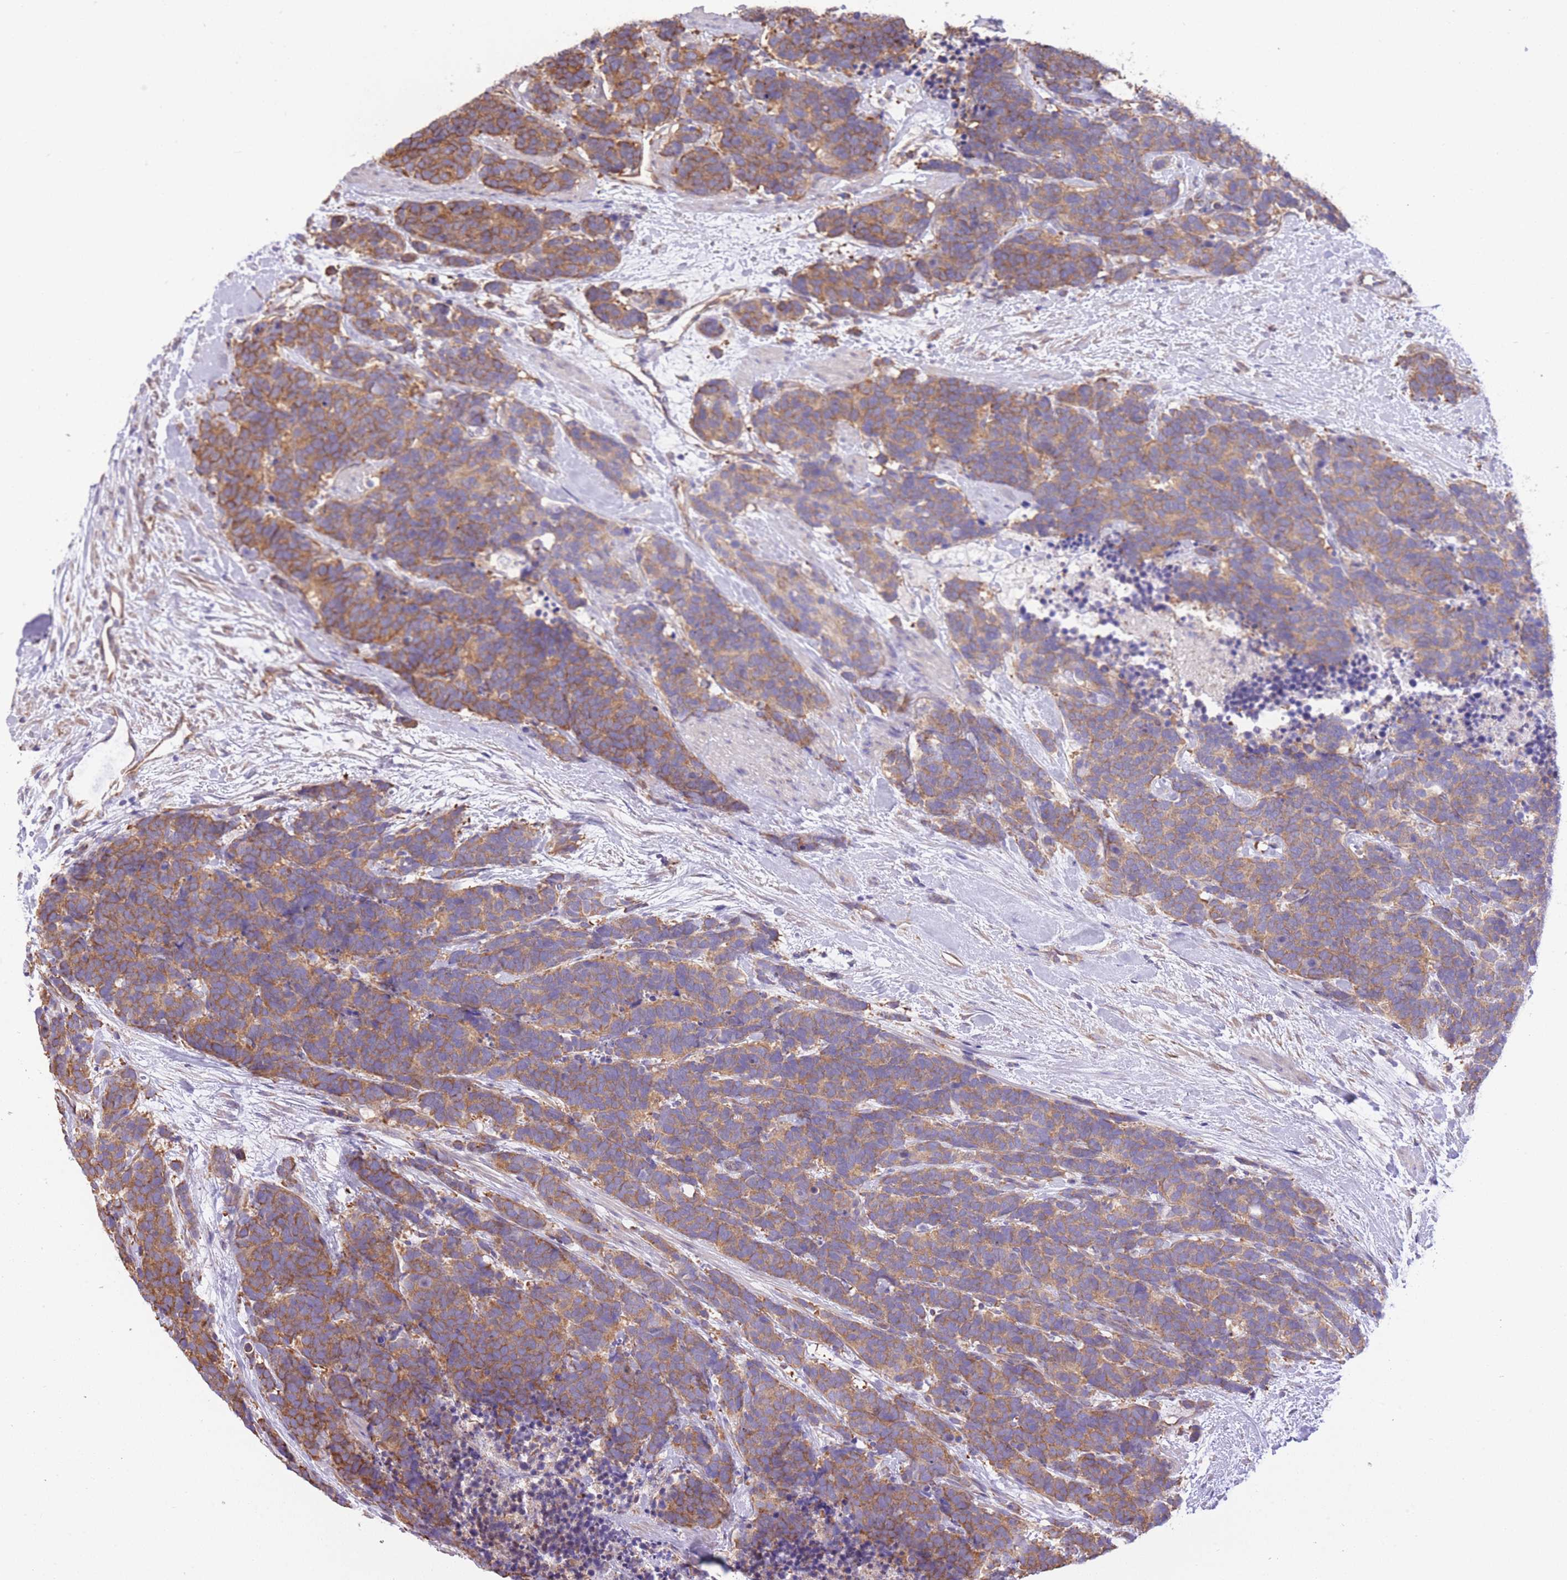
{"staining": {"intensity": "moderate", "quantity": ">75%", "location": "cytoplasmic/membranous"}, "tissue": "carcinoid", "cell_type": "Tumor cells", "image_type": "cancer", "snomed": [{"axis": "morphology", "description": "Carcinoma, NOS"}, {"axis": "morphology", "description": "Carcinoid, malignant, NOS"}, {"axis": "topography", "description": "Prostate"}], "caption": "An image of carcinoid stained for a protein exhibits moderate cytoplasmic/membranous brown staining in tumor cells. The staining was performed using DAB to visualize the protein expression in brown, while the nuclei were stained in blue with hematoxylin (Magnification: 20x).", "gene": "RHOU", "patient": {"sex": "male", "age": 57}}